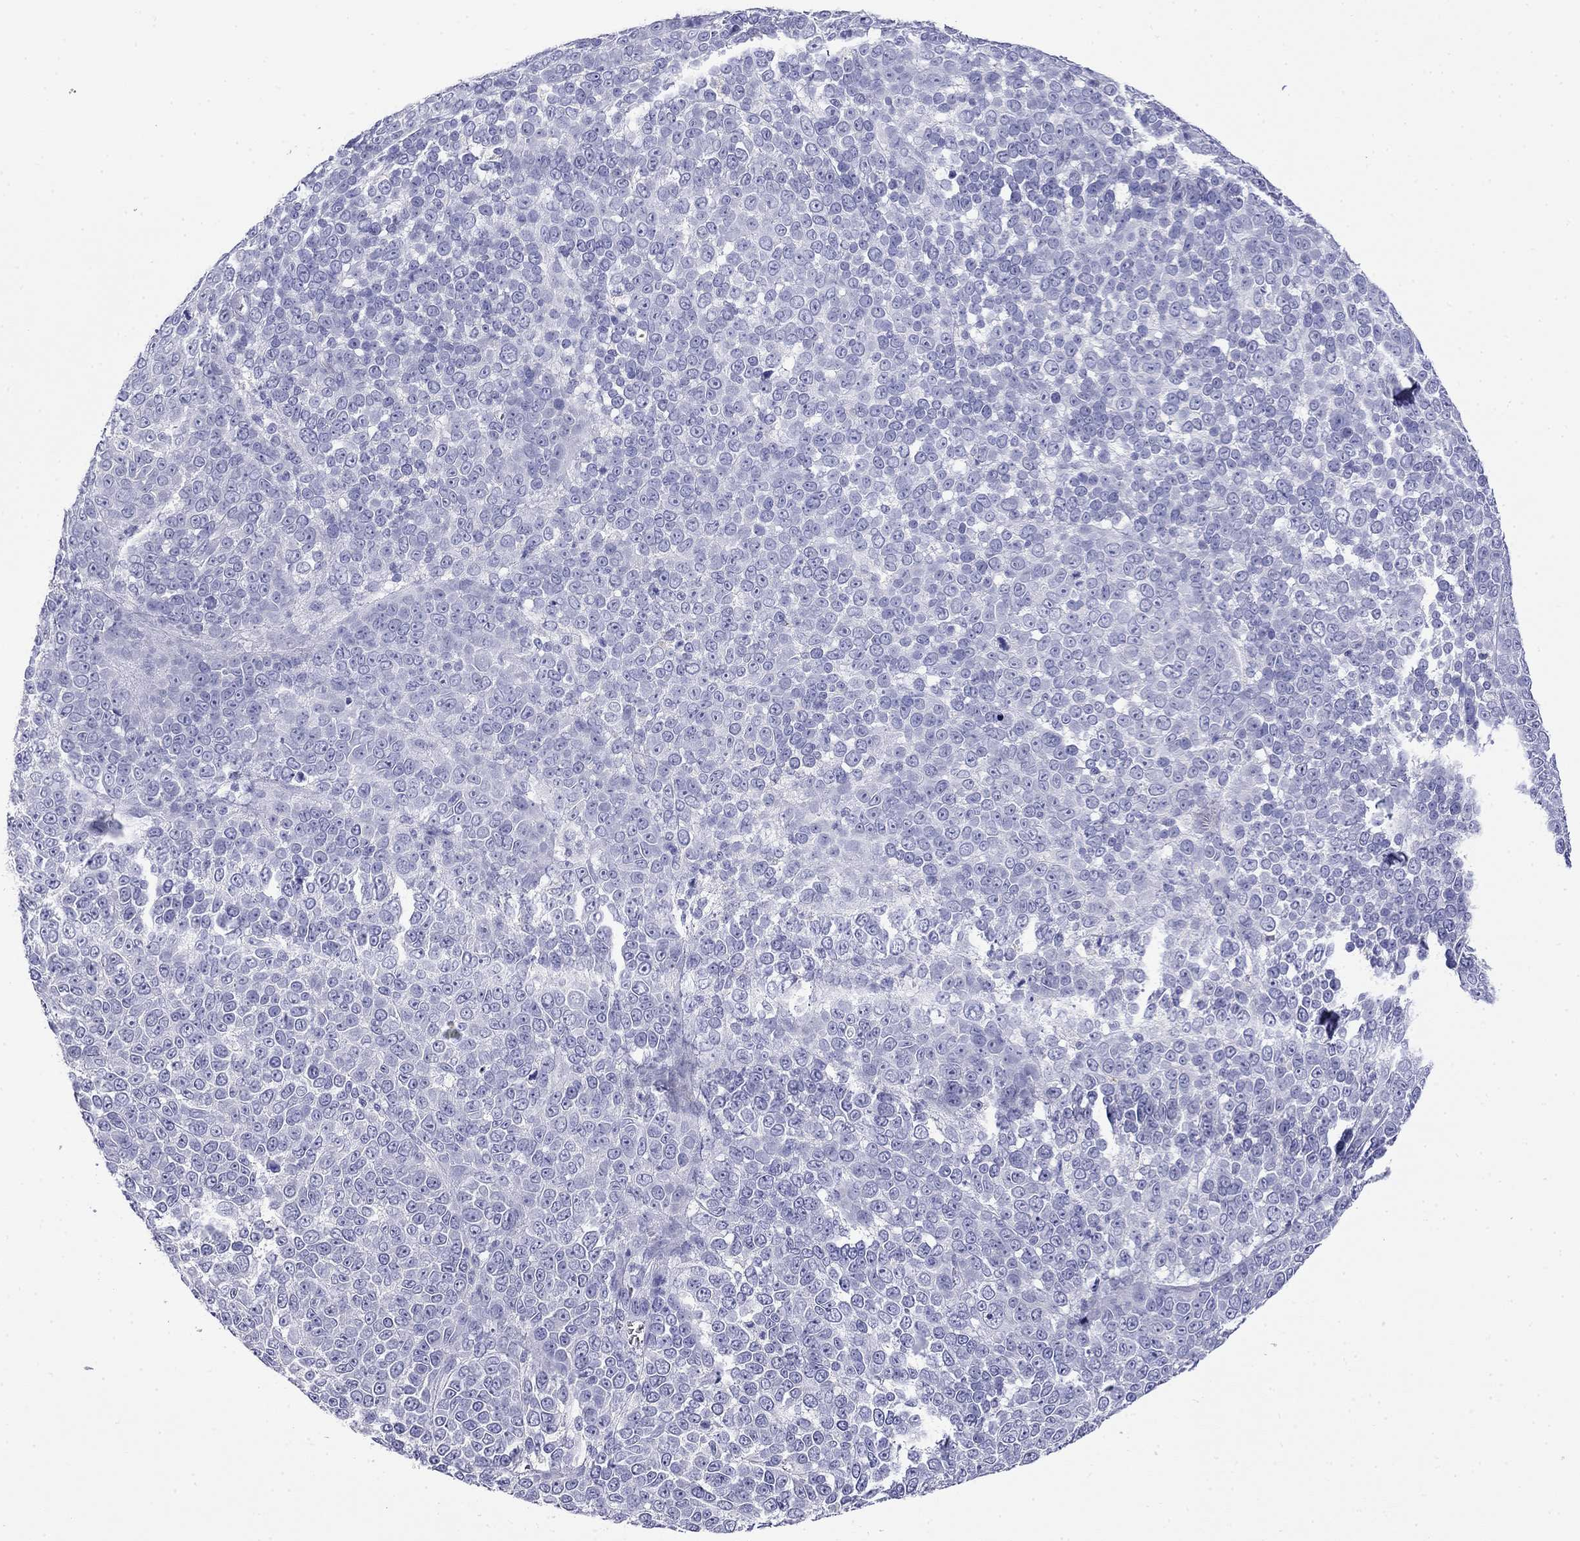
{"staining": {"intensity": "negative", "quantity": "none", "location": "none"}, "tissue": "melanoma", "cell_type": "Tumor cells", "image_type": "cancer", "snomed": [{"axis": "morphology", "description": "Malignant melanoma, NOS"}, {"axis": "topography", "description": "Skin"}], "caption": "This is an IHC photomicrograph of human melanoma. There is no positivity in tumor cells.", "gene": "MYO15A", "patient": {"sex": "female", "age": 95}}